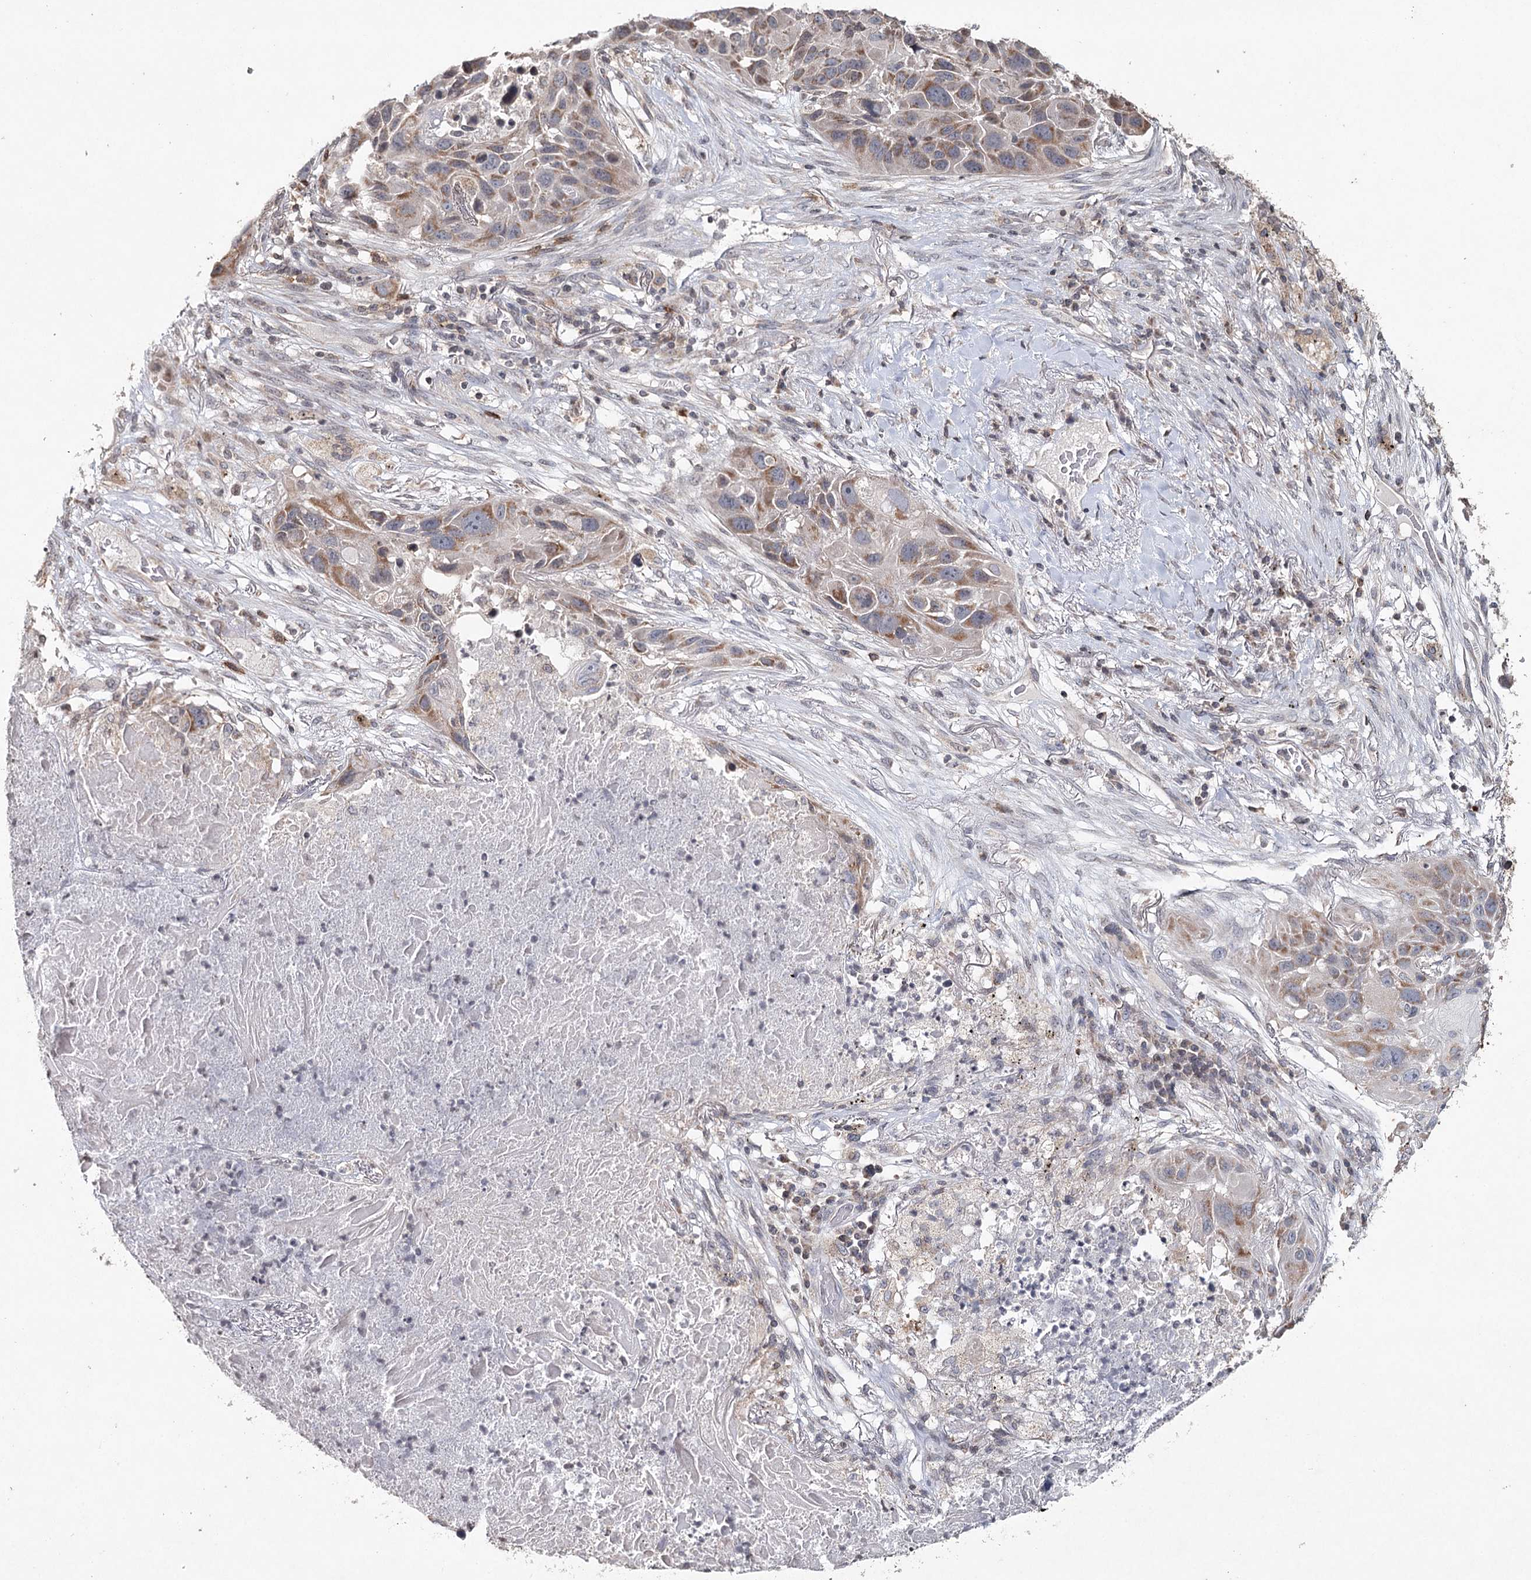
{"staining": {"intensity": "moderate", "quantity": ">75%", "location": "cytoplasmic/membranous"}, "tissue": "lung cancer", "cell_type": "Tumor cells", "image_type": "cancer", "snomed": [{"axis": "morphology", "description": "Squamous cell carcinoma, NOS"}, {"axis": "topography", "description": "Lung"}], "caption": "Protein expression analysis of lung cancer shows moderate cytoplasmic/membranous expression in about >75% of tumor cells.", "gene": "ICOS", "patient": {"sex": "male", "age": 57}}